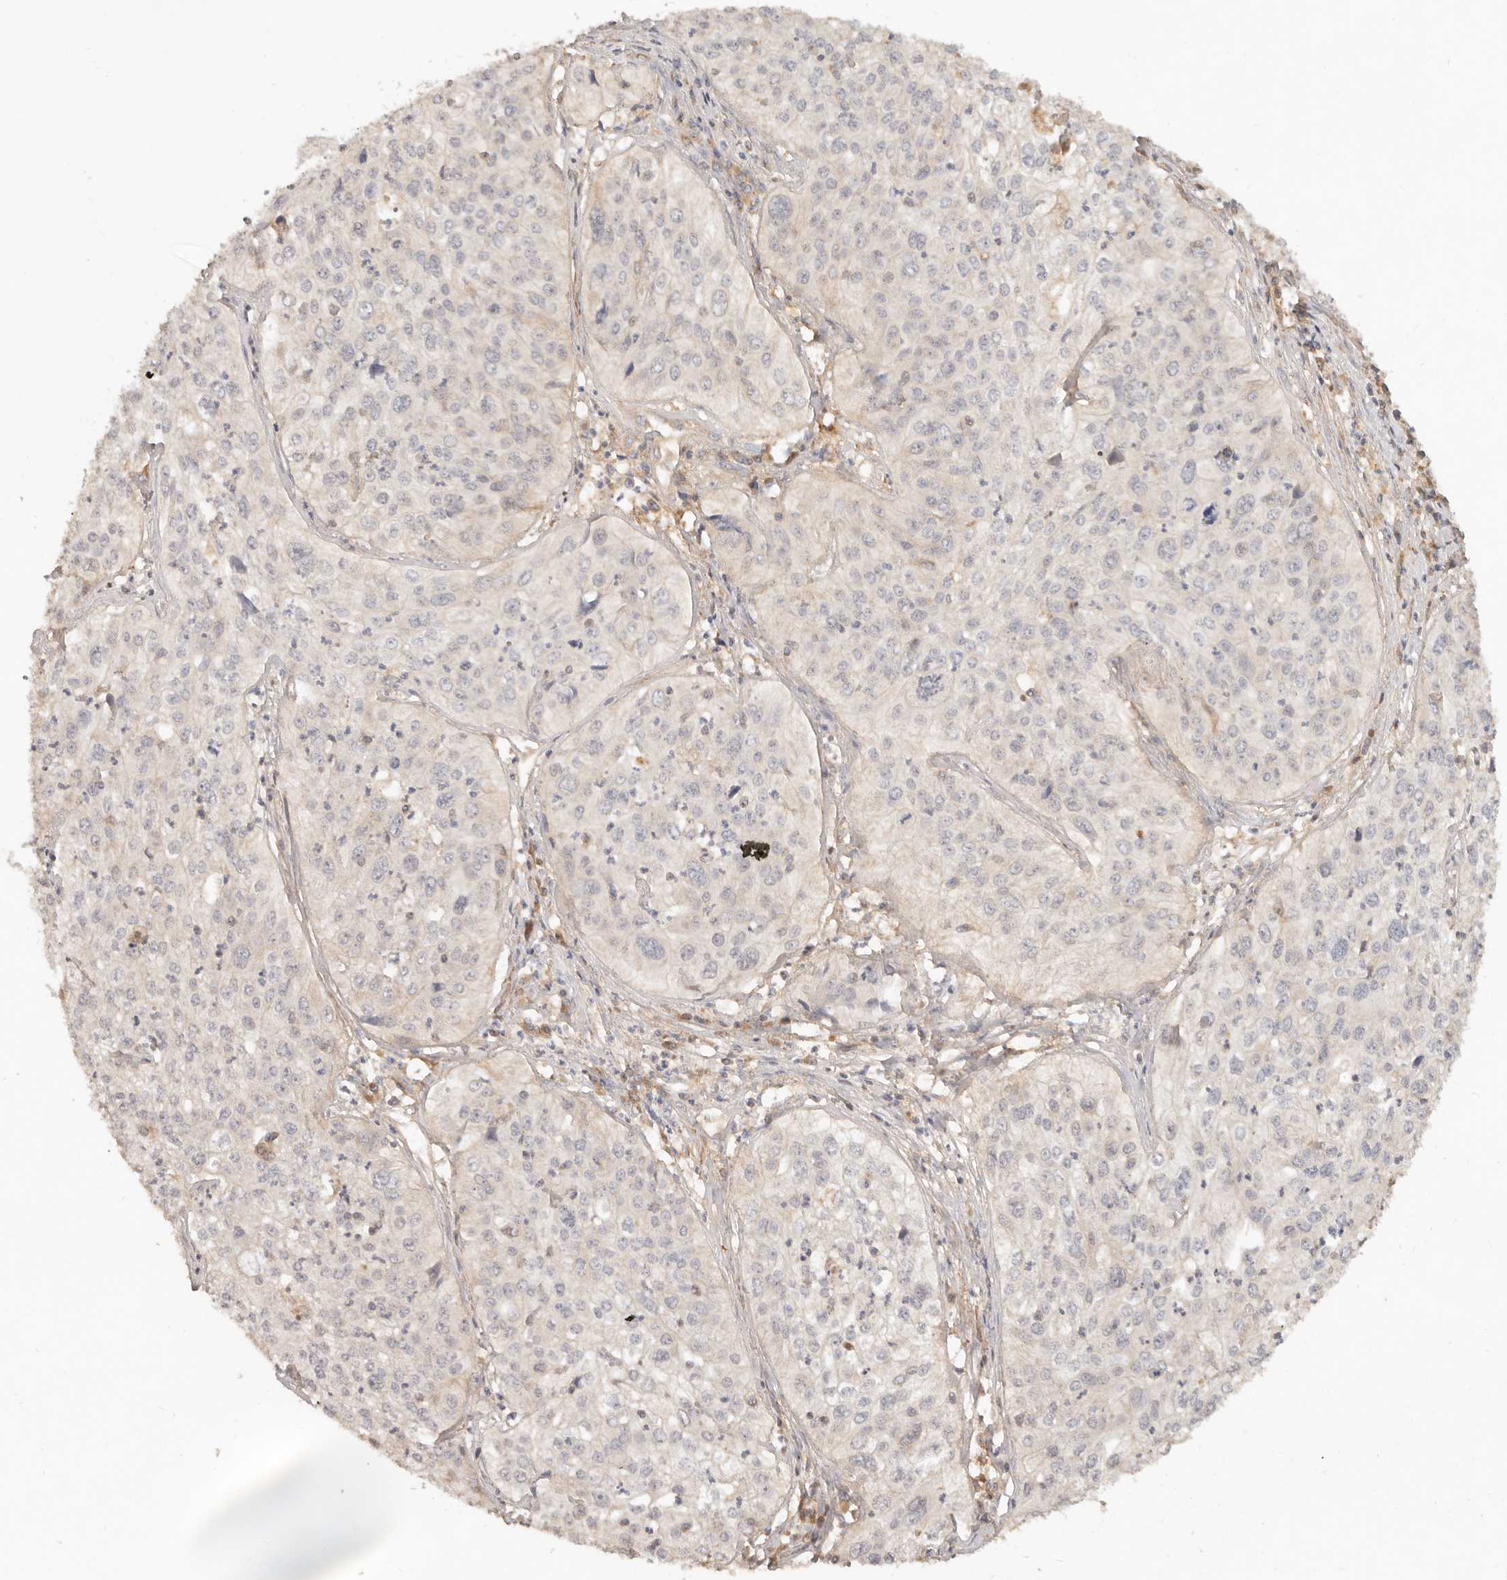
{"staining": {"intensity": "negative", "quantity": "none", "location": "none"}, "tissue": "cervical cancer", "cell_type": "Tumor cells", "image_type": "cancer", "snomed": [{"axis": "morphology", "description": "Squamous cell carcinoma, NOS"}, {"axis": "topography", "description": "Cervix"}], "caption": "Immunohistochemical staining of cervical squamous cell carcinoma displays no significant positivity in tumor cells.", "gene": "NECAP2", "patient": {"sex": "female", "age": 31}}